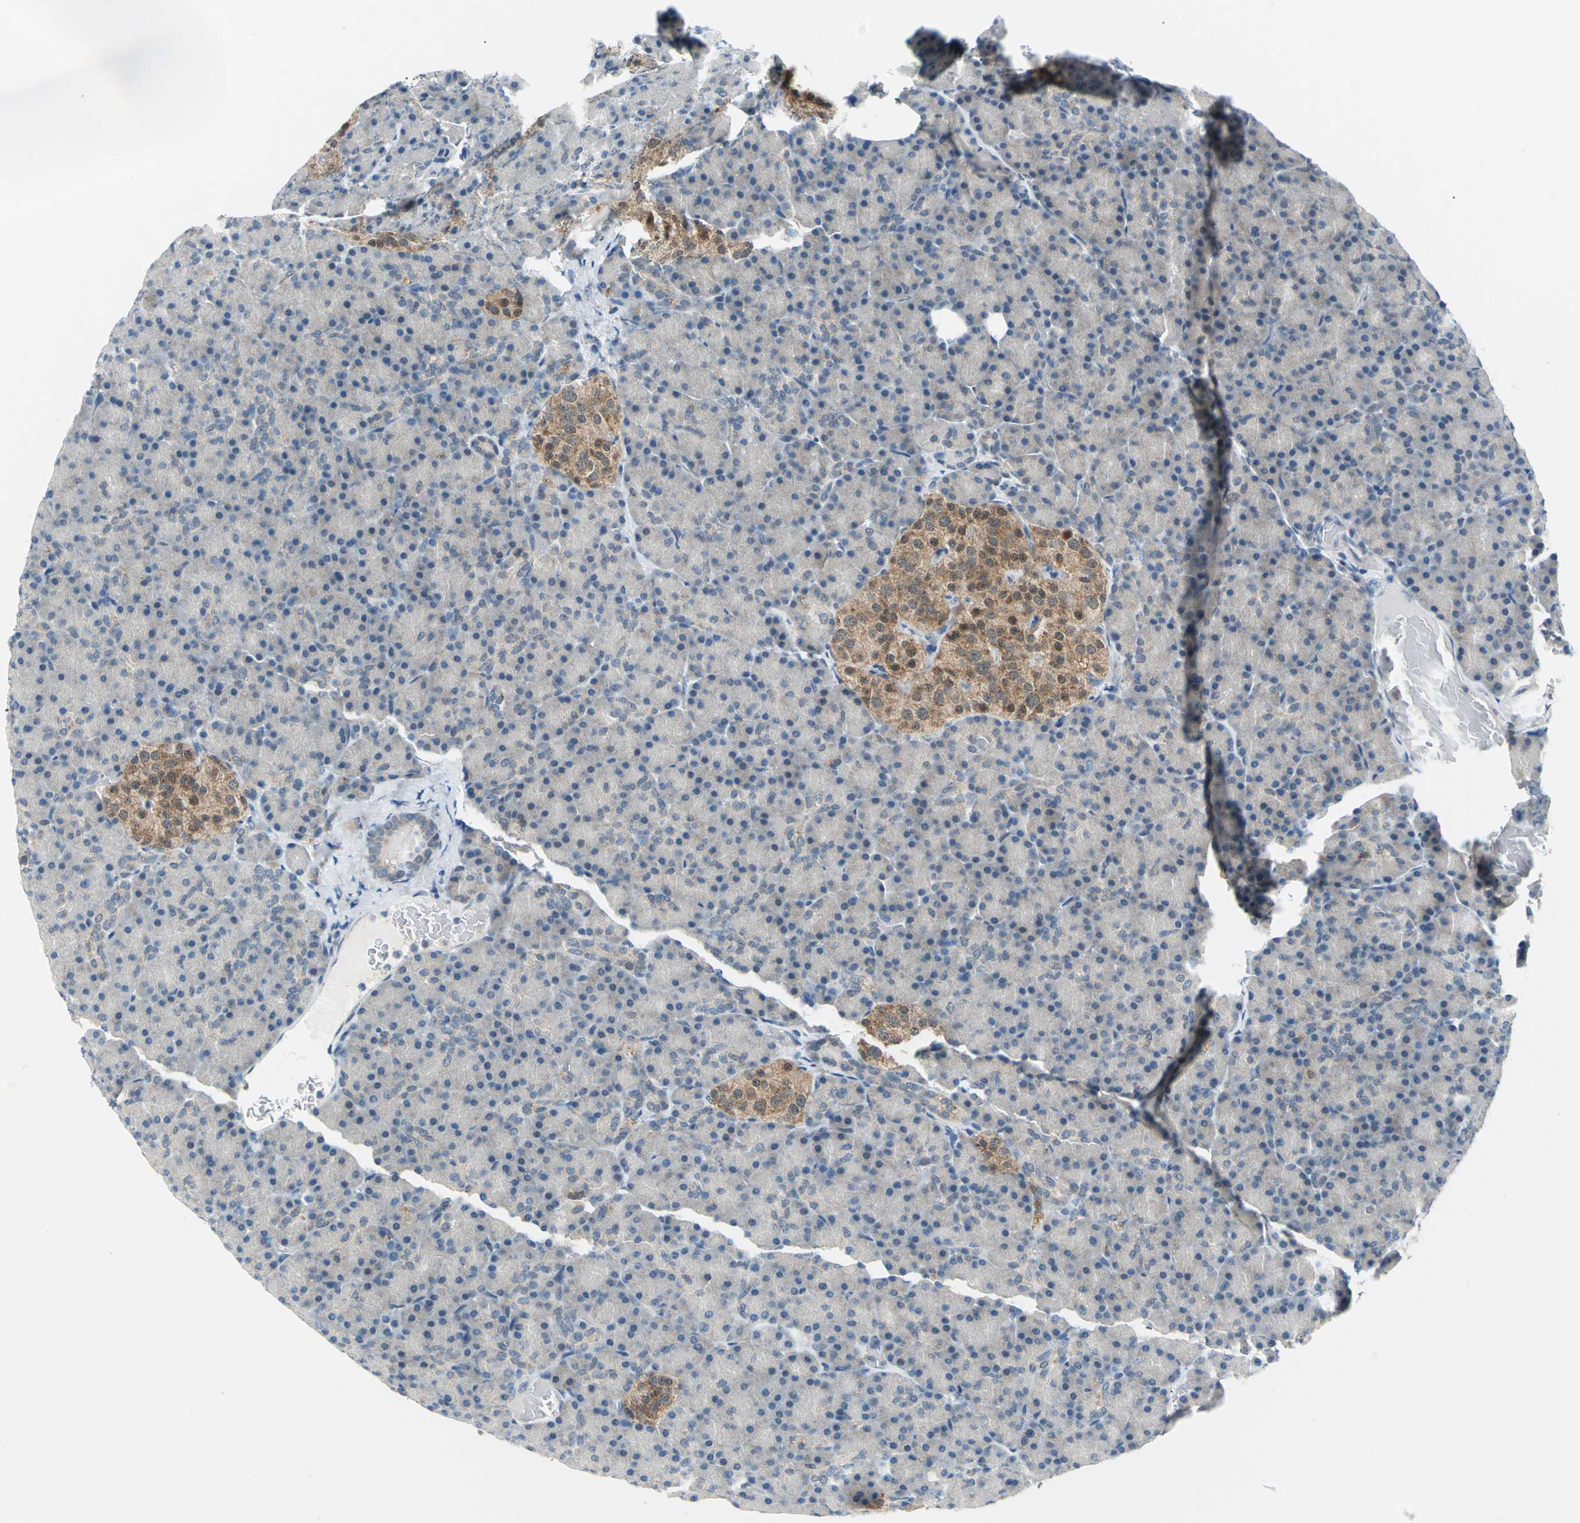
{"staining": {"intensity": "negative", "quantity": "none", "location": "none"}, "tissue": "pancreas", "cell_type": "Exocrine glandular cells", "image_type": "normal", "snomed": [{"axis": "morphology", "description": "Normal tissue, NOS"}, {"axis": "topography", "description": "Pancreas"}], "caption": "Immunohistochemistry (IHC) of benign human pancreas exhibits no positivity in exocrine glandular cells.", "gene": "PIN1", "patient": {"sex": "female", "age": 43}}